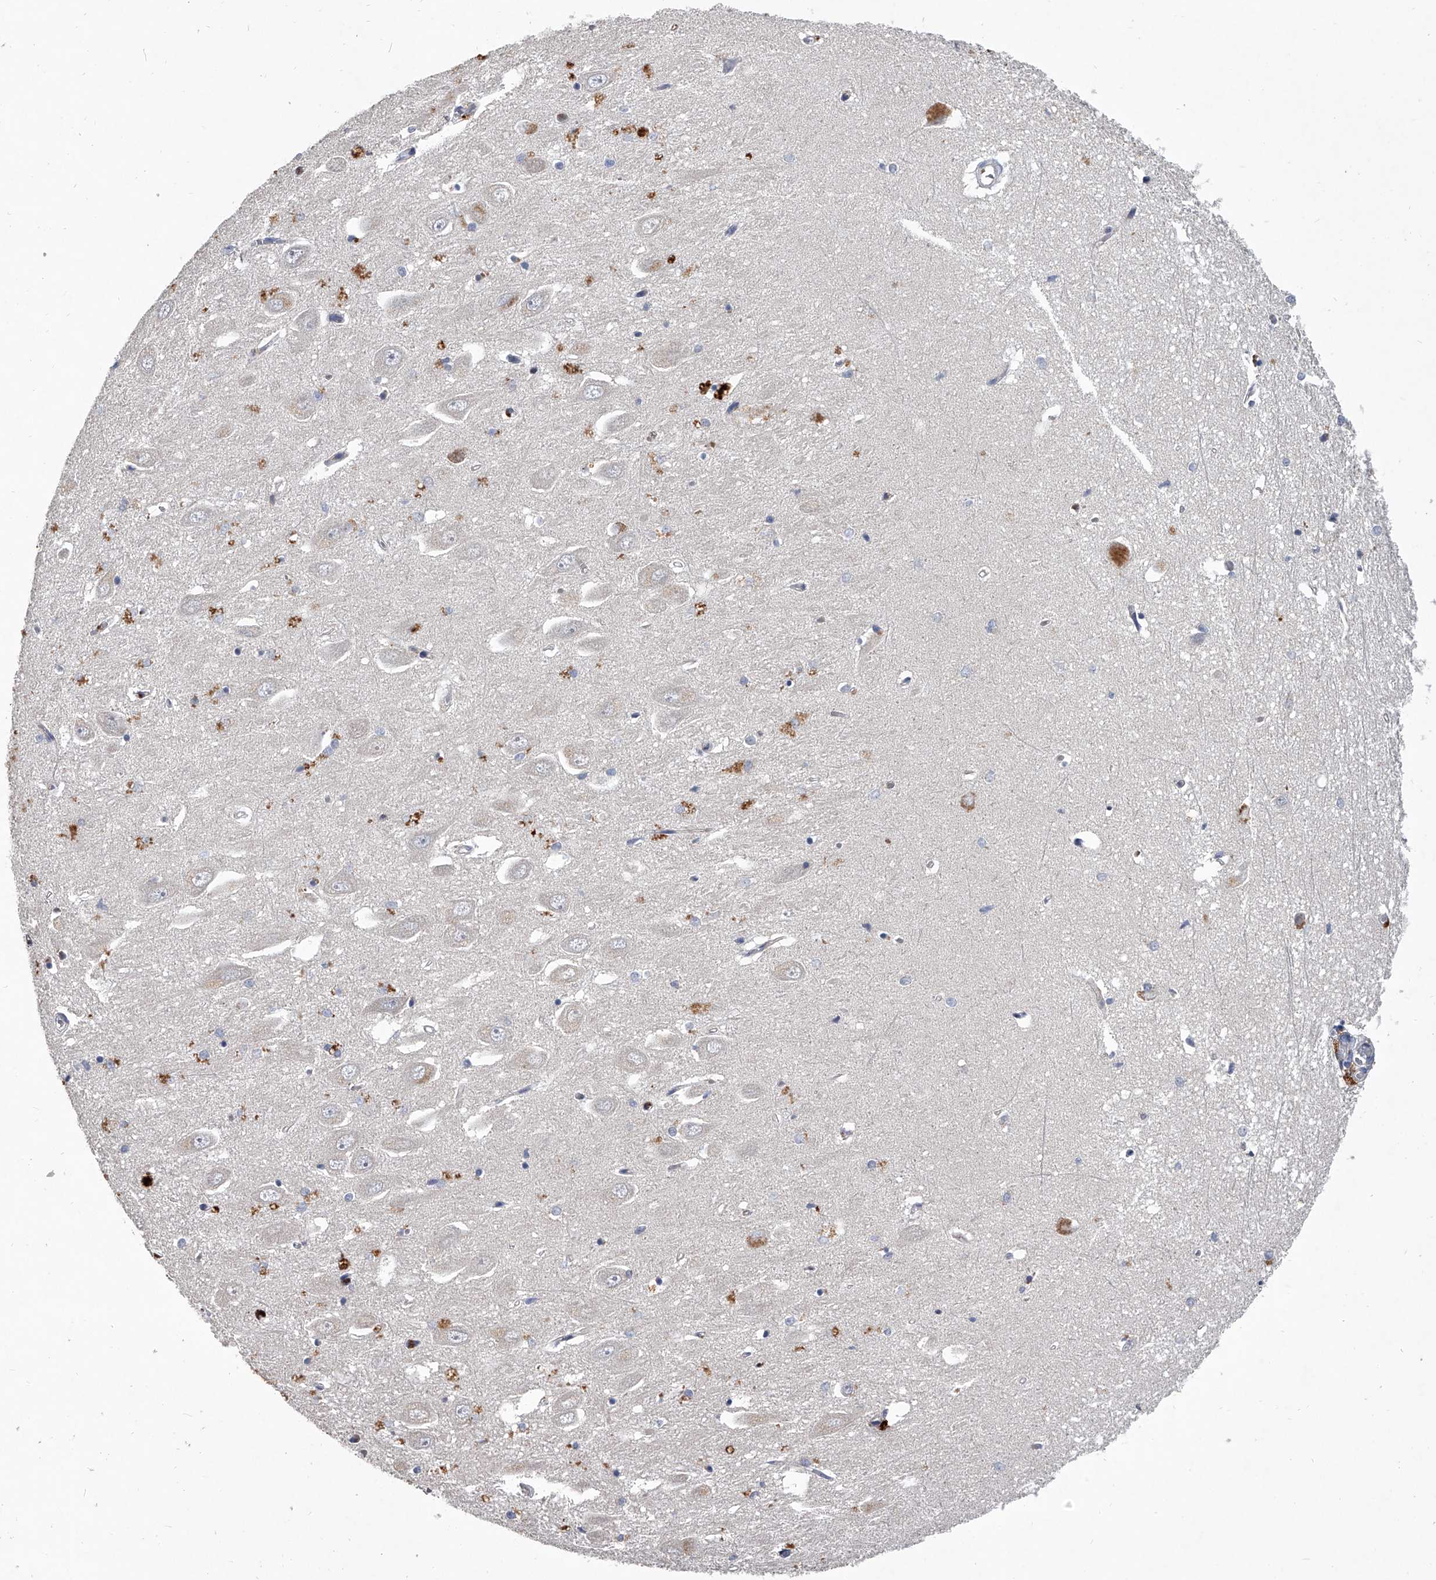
{"staining": {"intensity": "negative", "quantity": "none", "location": "none"}, "tissue": "hippocampus", "cell_type": "Glial cells", "image_type": "normal", "snomed": [{"axis": "morphology", "description": "Normal tissue, NOS"}, {"axis": "topography", "description": "Hippocampus"}], "caption": "The micrograph shows no staining of glial cells in unremarkable hippocampus.", "gene": "C5", "patient": {"sex": "female", "age": 64}}